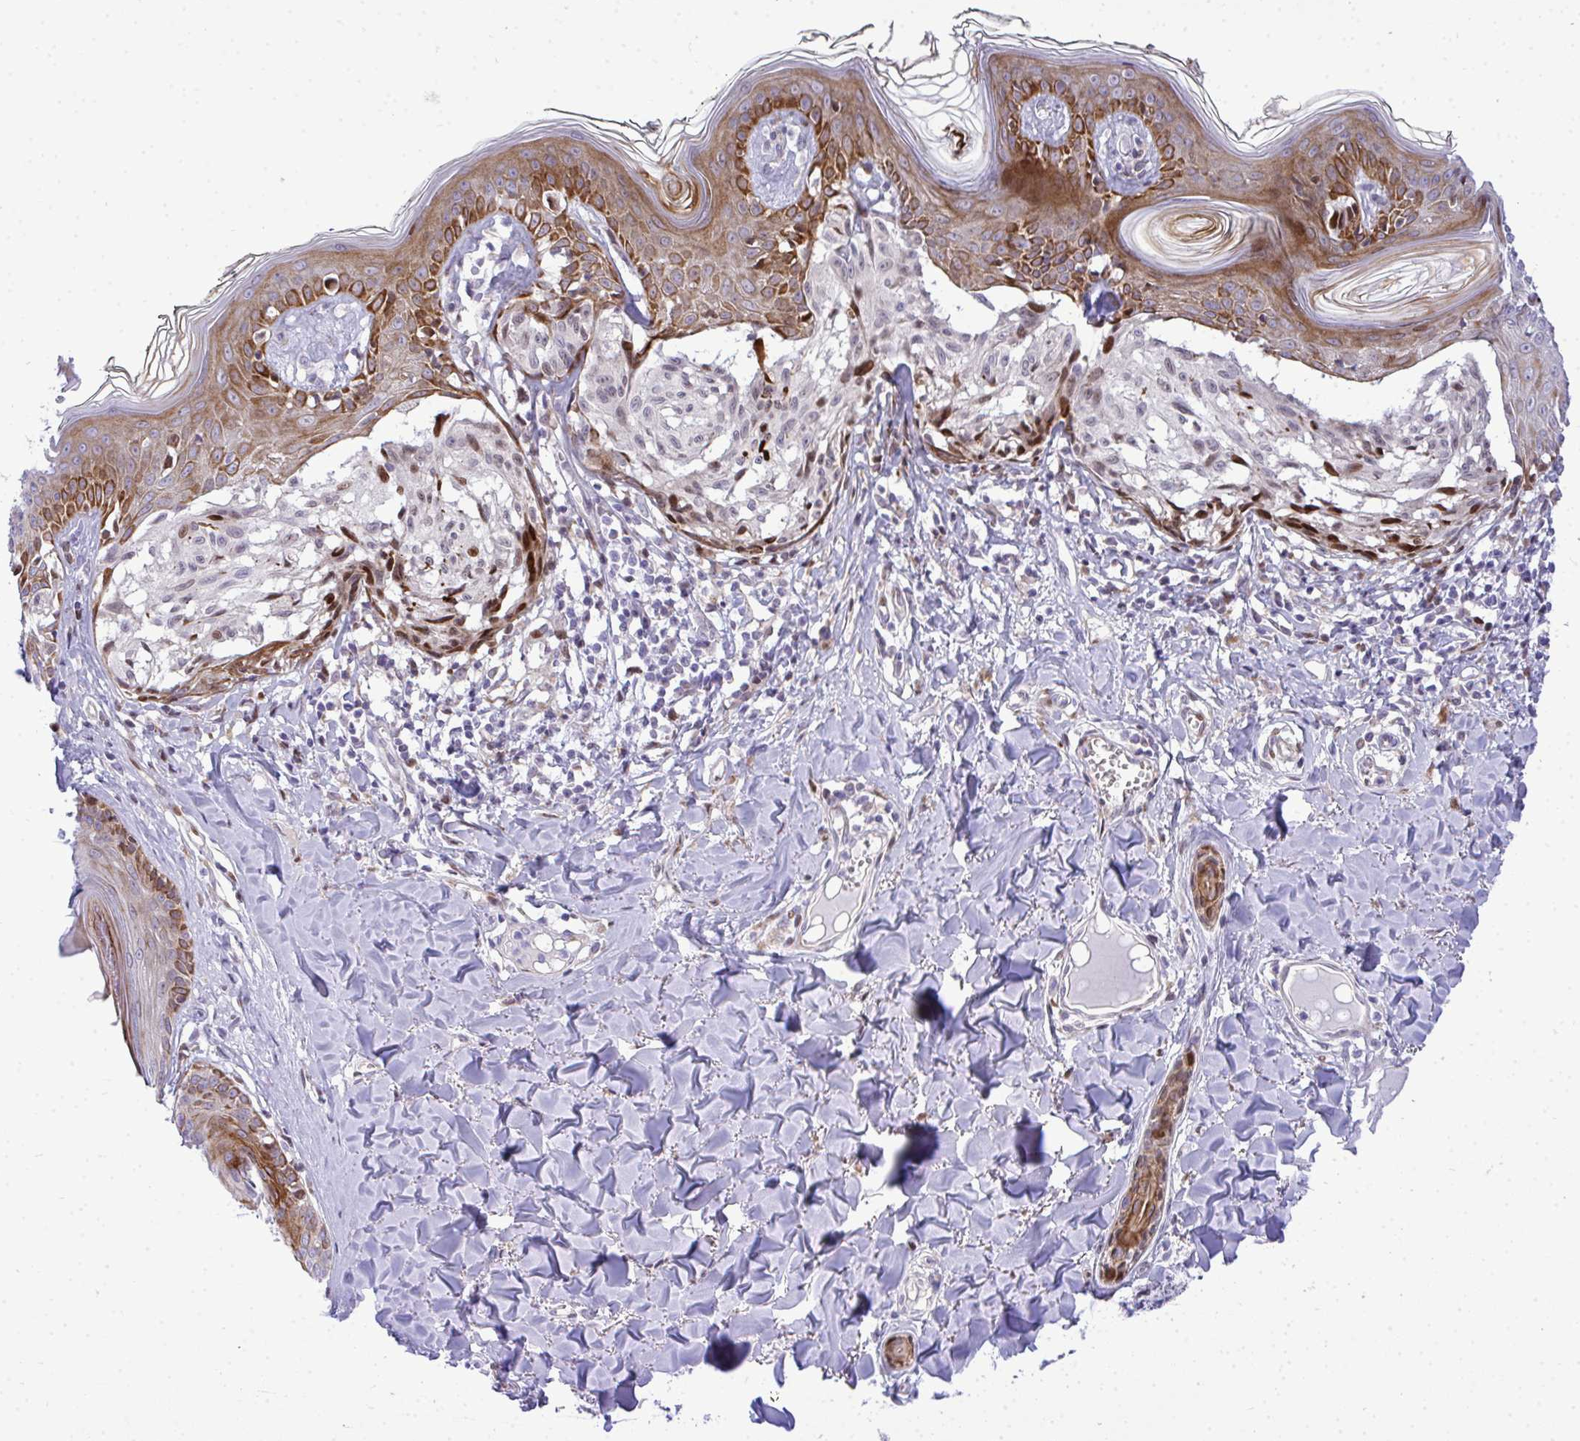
{"staining": {"intensity": "moderate", "quantity": "<25%", "location": "cytoplasmic/membranous,nuclear"}, "tissue": "melanoma", "cell_type": "Tumor cells", "image_type": "cancer", "snomed": [{"axis": "morphology", "description": "Malignant melanoma, NOS"}, {"axis": "topography", "description": "Skin"}], "caption": "A high-resolution photomicrograph shows immunohistochemistry (IHC) staining of melanoma, which demonstrates moderate cytoplasmic/membranous and nuclear expression in about <25% of tumor cells.", "gene": "CASTOR2", "patient": {"sex": "female", "age": 43}}